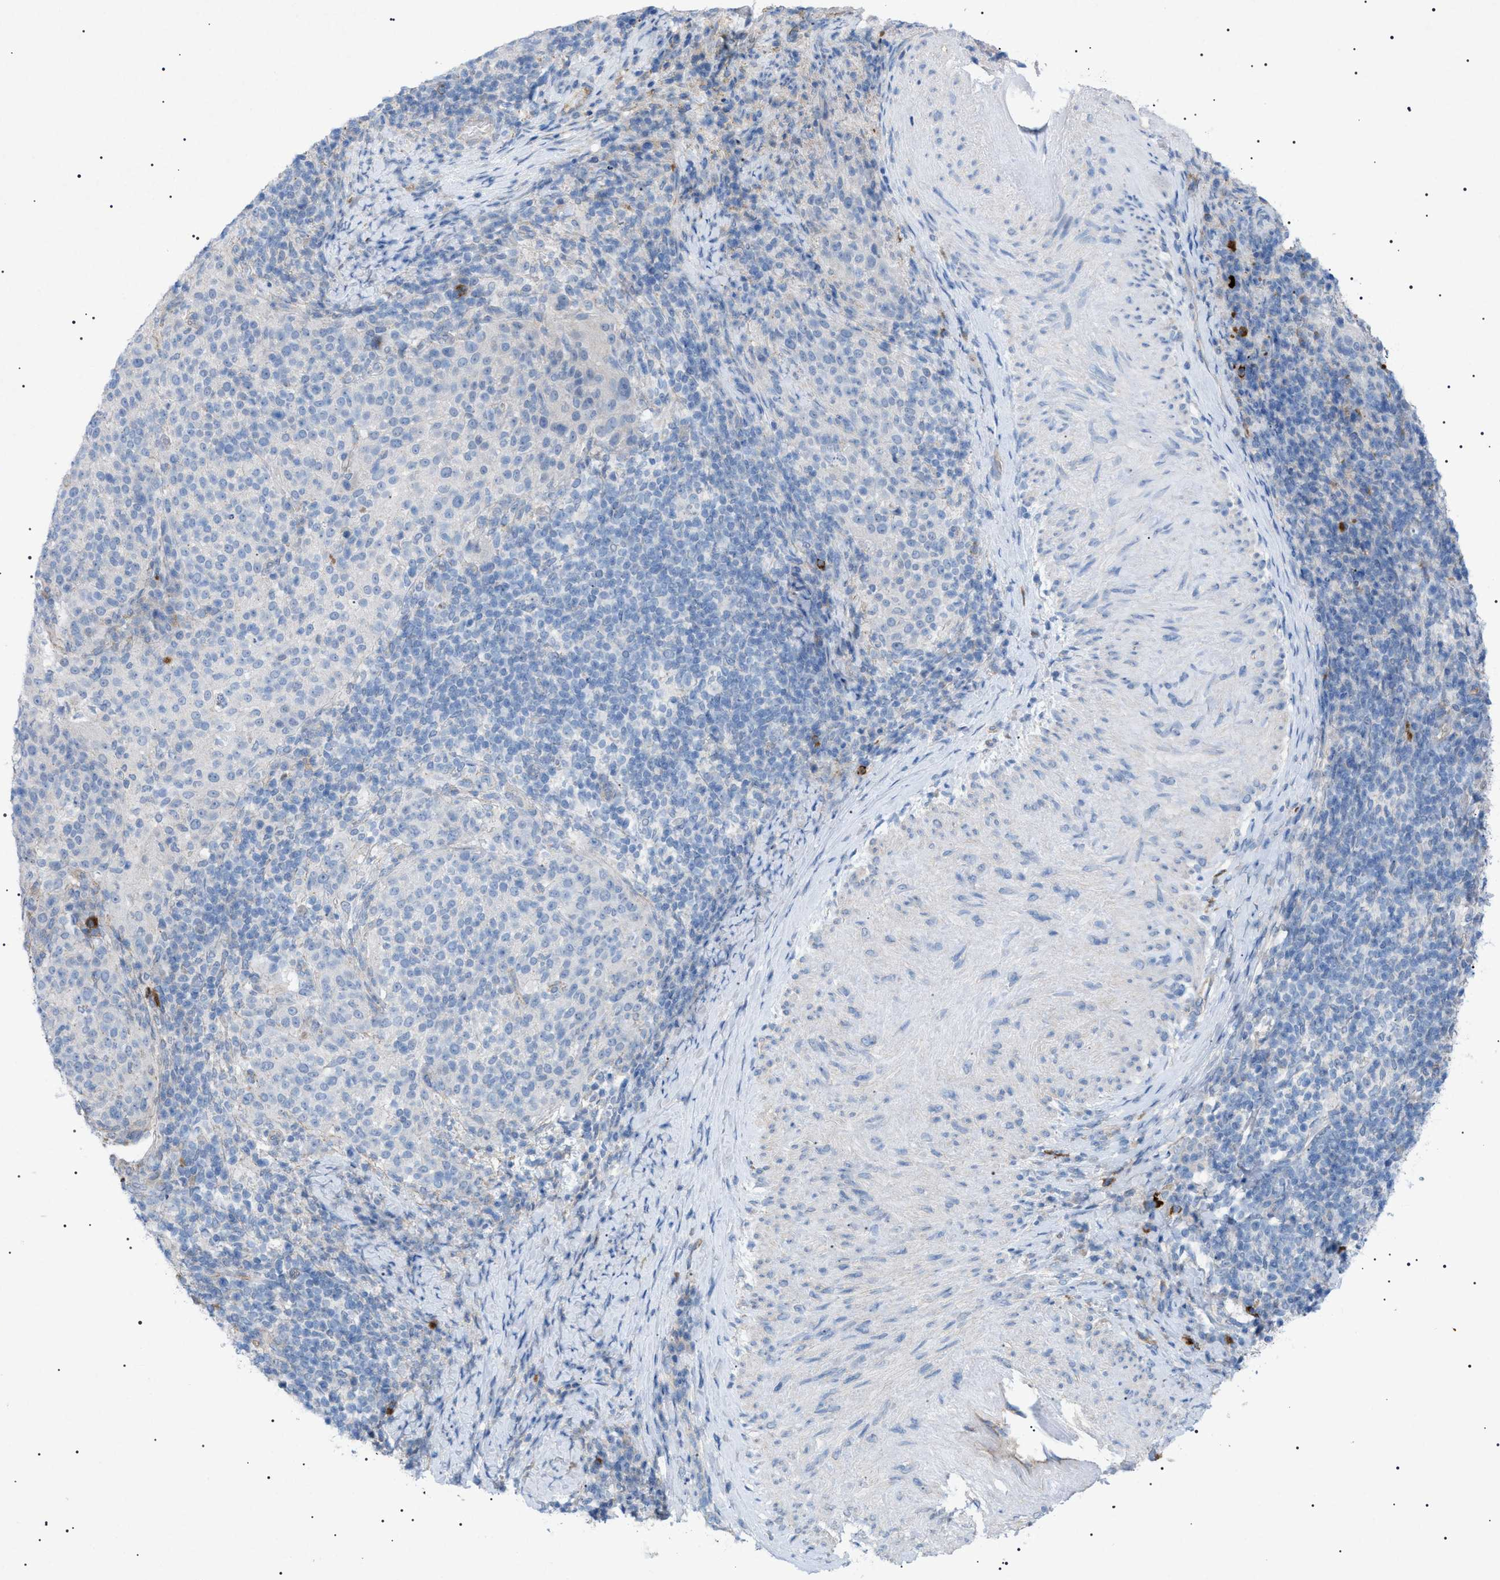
{"staining": {"intensity": "negative", "quantity": "none", "location": "none"}, "tissue": "cervical cancer", "cell_type": "Tumor cells", "image_type": "cancer", "snomed": [{"axis": "morphology", "description": "Squamous cell carcinoma, NOS"}, {"axis": "topography", "description": "Cervix"}], "caption": "Immunohistochemistry histopathology image of cervical squamous cell carcinoma stained for a protein (brown), which demonstrates no expression in tumor cells.", "gene": "ADAMTS1", "patient": {"sex": "female", "age": 51}}